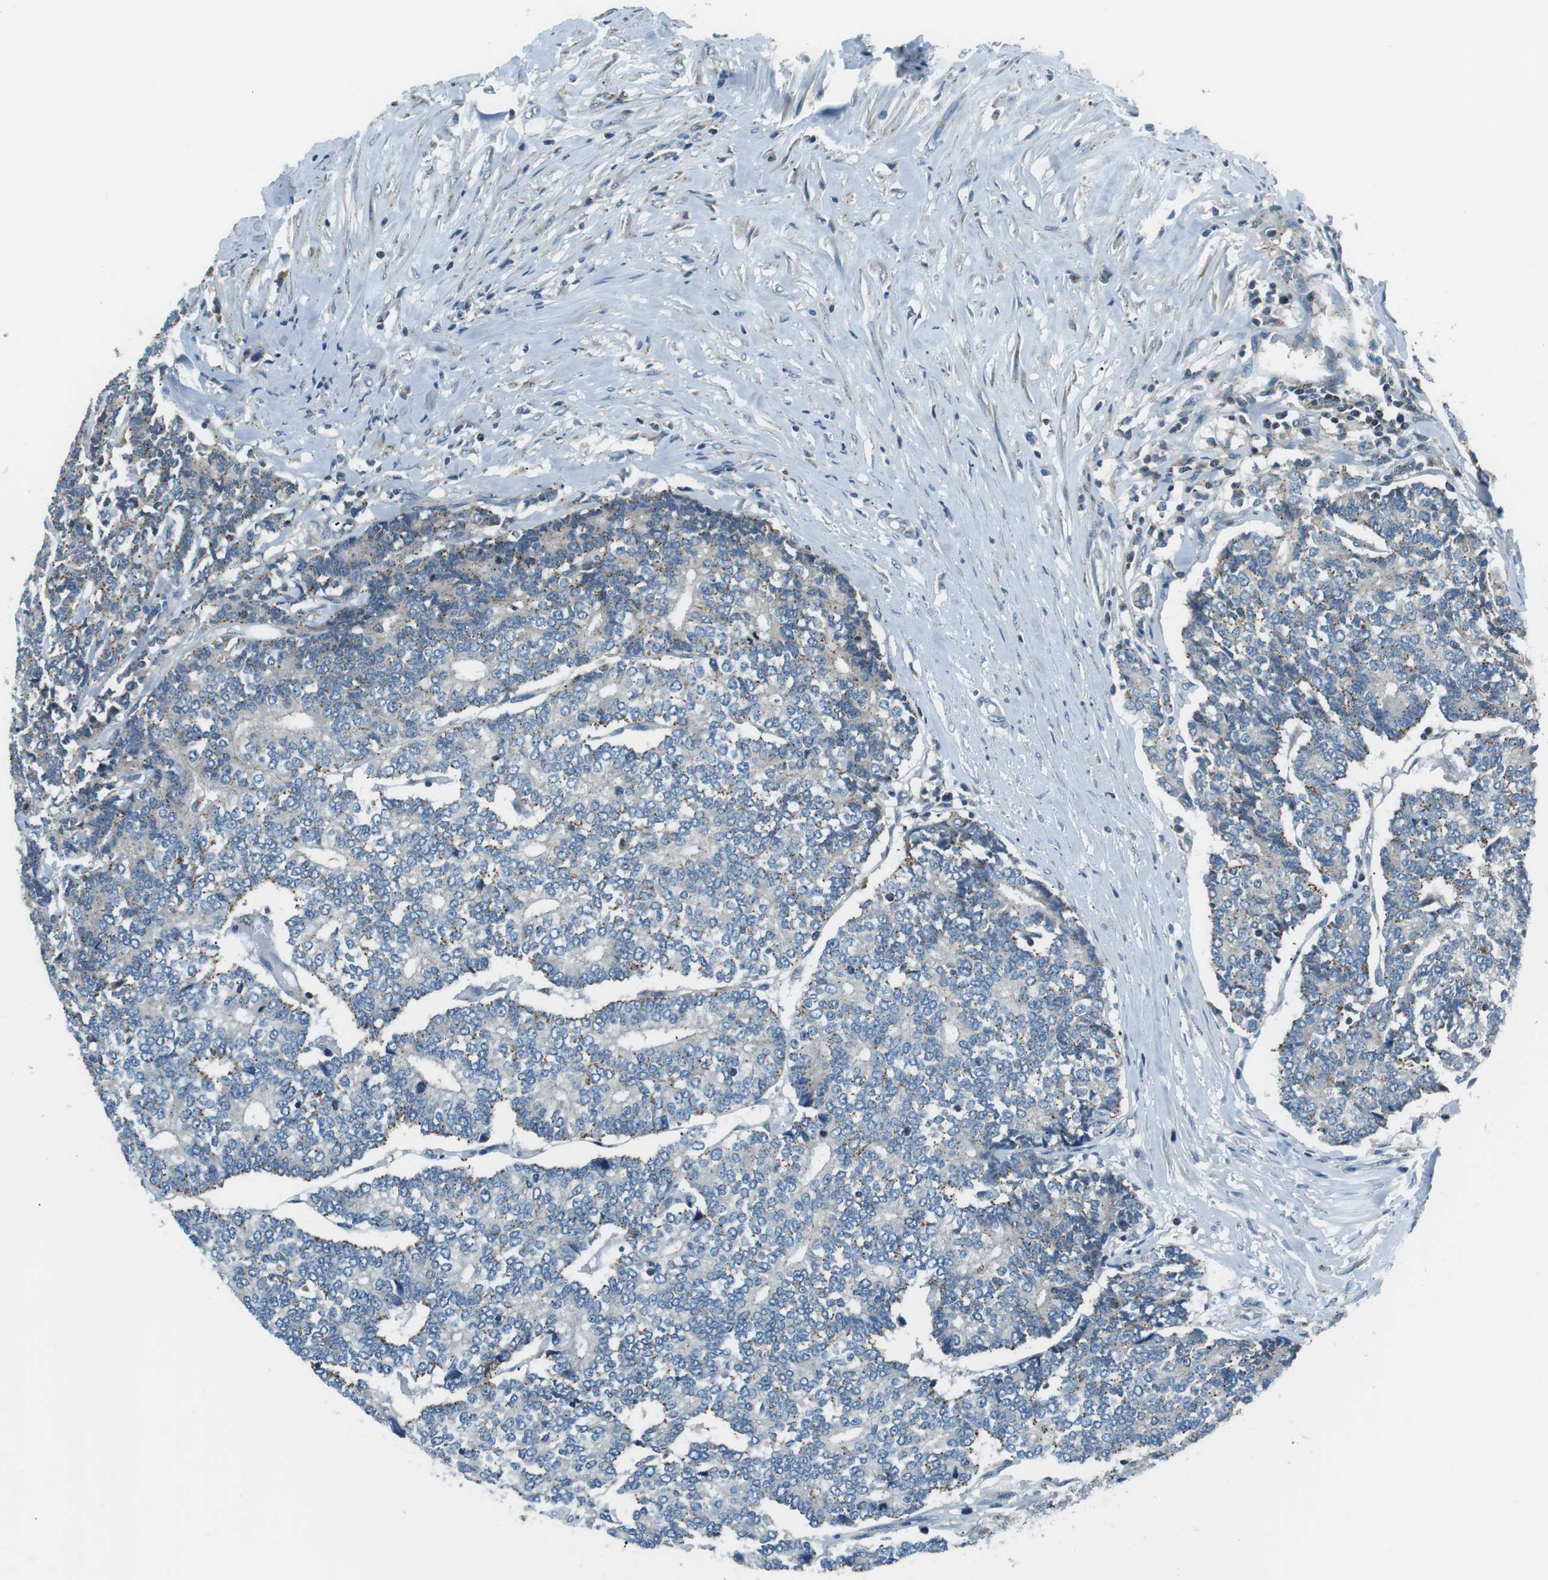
{"staining": {"intensity": "moderate", "quantity": "<25%", "location": "cytoplasmic/membranous"}, "tissue": "prostate cancer", "cell_type": "Tumor cells", "image_type": "cancer", "snomed": [{"axis": "morphology", "description": "Normal tissue, NOS"}, {"axis": "morphology", "description": "Adenocarcinoma, High grade"}, {"axis": "topography", "description": "Prostate"}, {"axis": "topography", "description": "Seminal veicle"}], "caption": "The photomicrograph reveals a brown stain indicating the presence of a protein in the cytoplasmic/membranous of tumor cells in prostate cancer.", "gene": "FAM3B", "patient": {"sex": "male", "age": 55}}